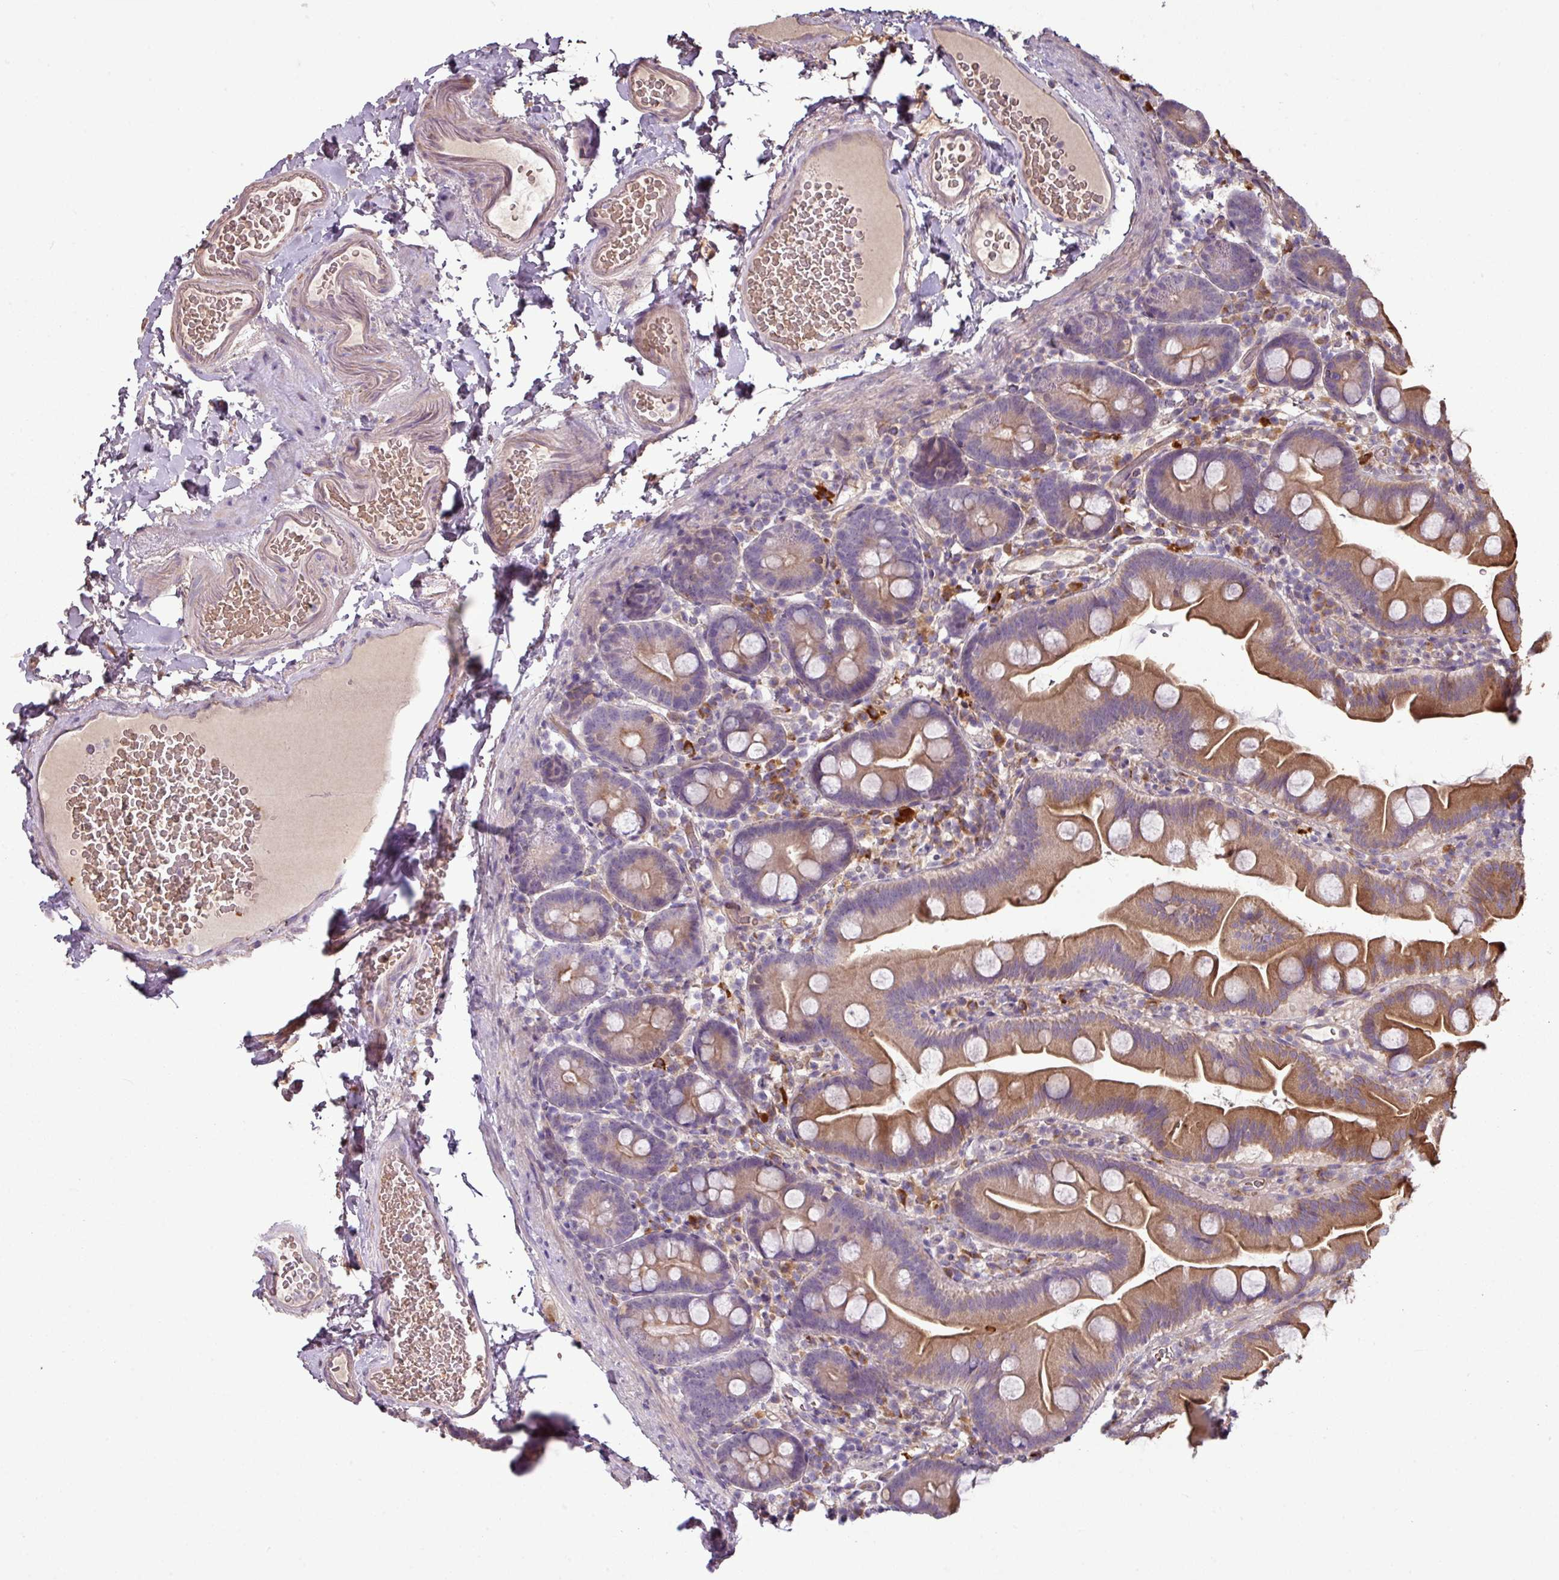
{"staining": {"intensity": "moderate", "quantity": ">75%", "location": "cytoplasmic/membranous"}, "tissue": "small intestine", "cell_type": "Glandular cells", "image_type": "normal", "snomed": [{"axis": "morphology", "description": "Normal tissue, NOS"}, {"axis": "topography", "description": "Small intestine"}], "caption": "Immunohistochemical staining of unremarkable small intestine shows >75% levels of moderate cytoplasmic/membranous protein staining in about >75% of glandular cells.", "gene": "NHSL2", "patient": {"sex": "female", "age": 68}}